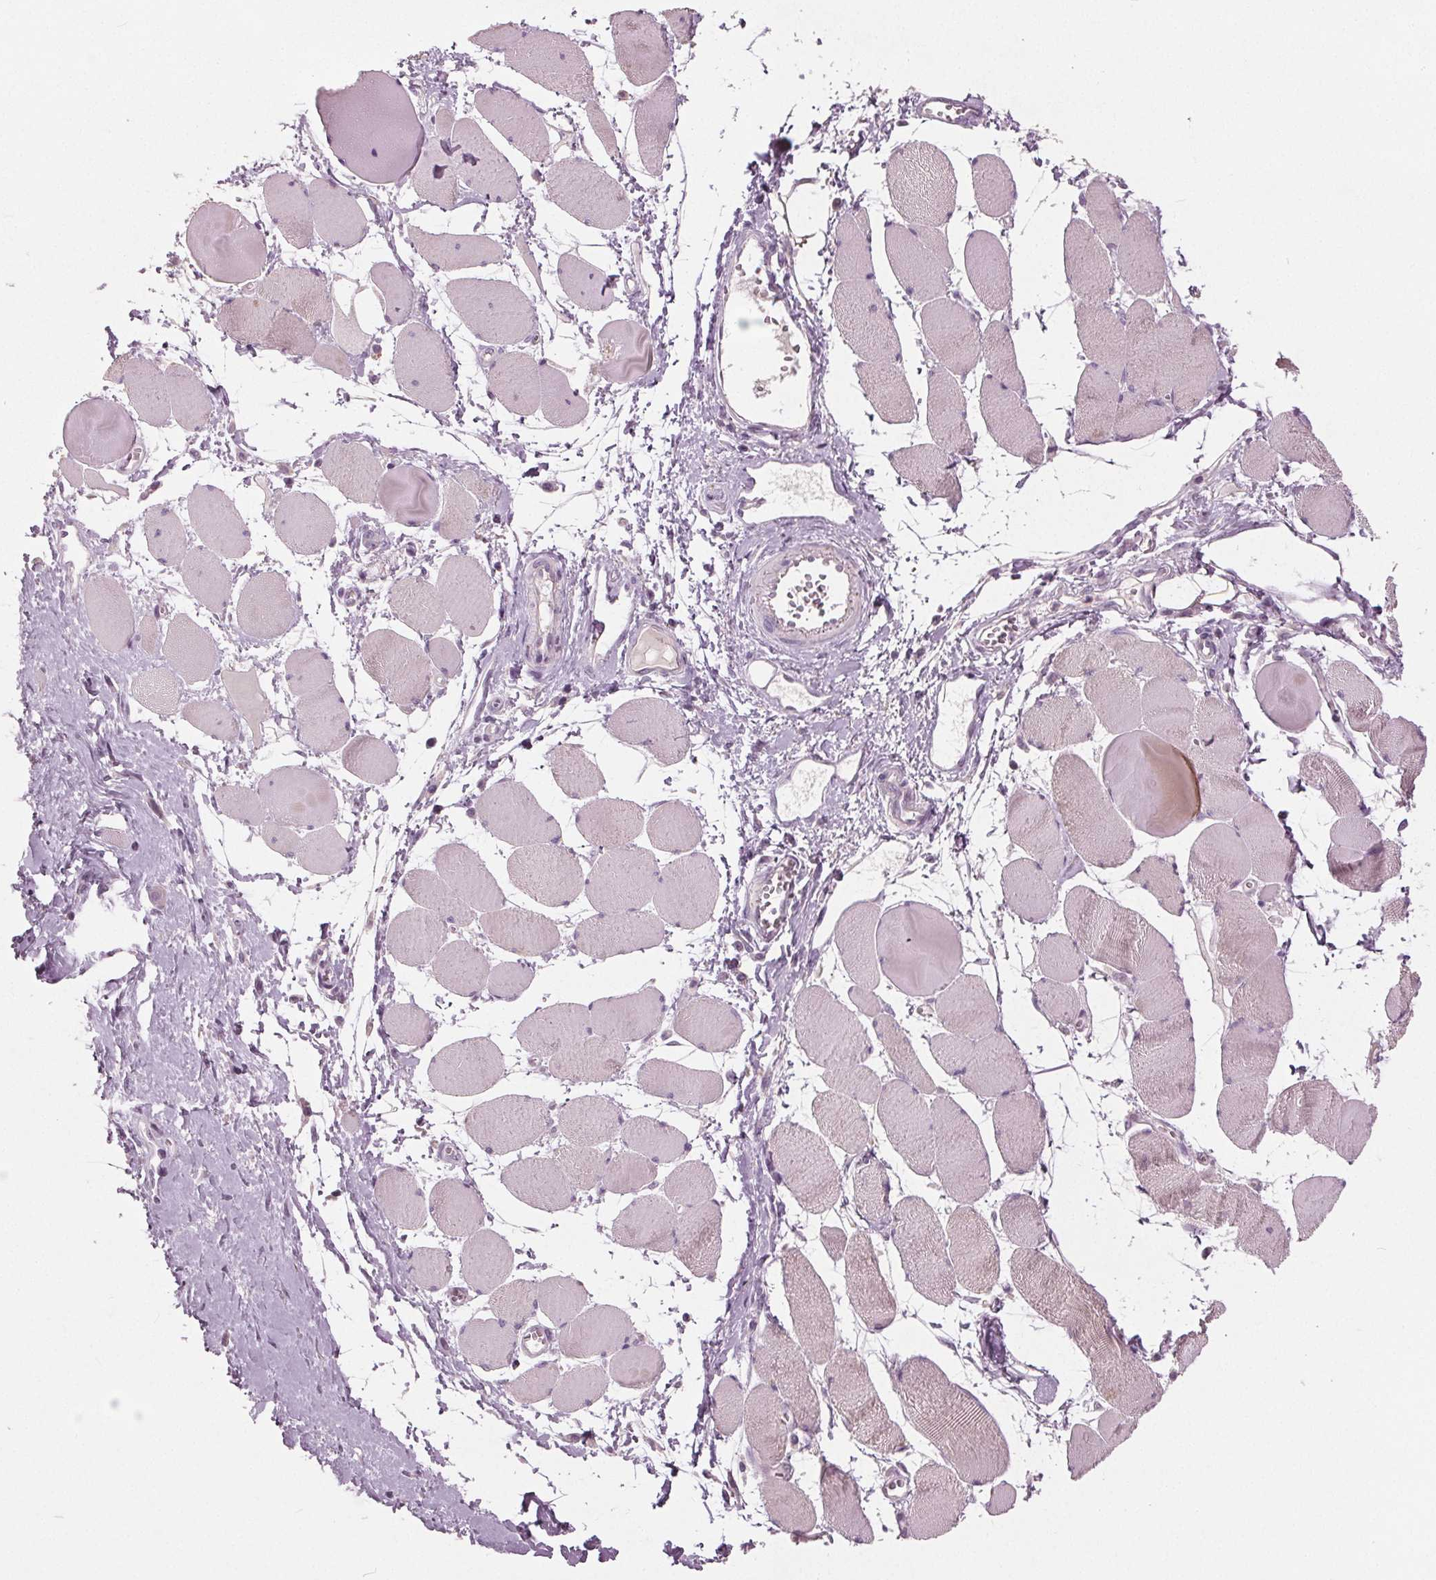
{"staining": {"intensity": "negative", "quantity": "none", "location": "none"}, "tissue": "skeletal muscle", "cell_type": "Myocytes", "image_type": "normal", "snomed": [{"axis": "morphology", "description": "Normal tissue, NOS"}, {"axis": "topography", "description": "Skeletal muscle"}], "caption": "Immunohistochemistry (IHC) of unremarkable skeletal muscle demonstrates no staining in myocytes. (DAB immunohistochemistry (IHC), high magnification).", "gene": "TKFC", "patient": {"sex": "female", "age": 75}}